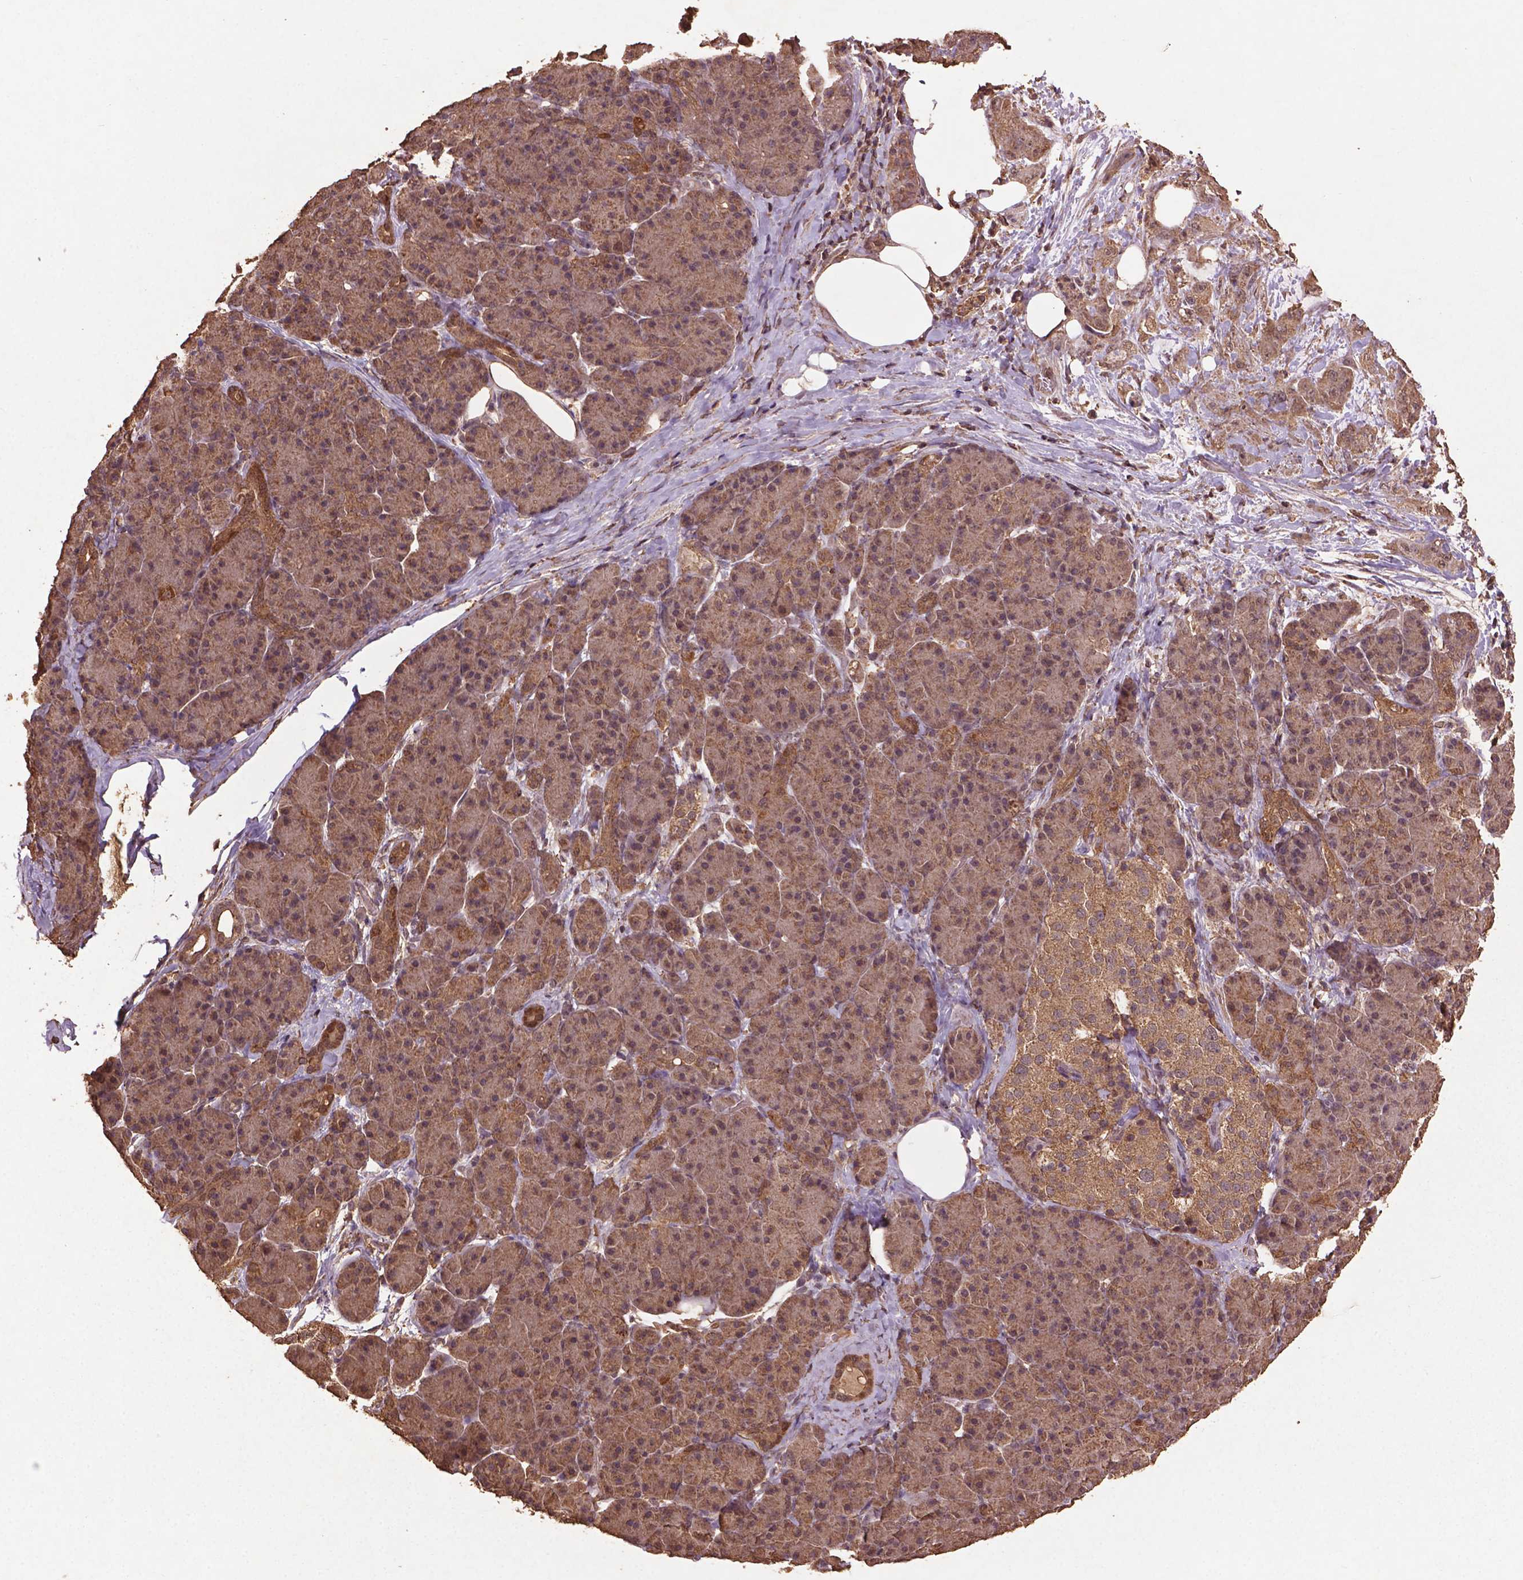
{"staining": {"intensity": "weak", "quantity": ">75%", "location": "cytoplasmic/membranous"}, "tissue": "pancreas", "cell_type": "Exocrine glandular cells", "image_type": "normal", "snomed": [{"axis": "morphology", "description": "Normal tissue, NOS"}, {"axis": "topography", "description": "Pancreas"}], "caption": "Weak cytoplasmic/membranous expression is appreciated in about >75% of exocrine glandular cells in normal pancreas. The staining was performed using DAB (3,3'-diaminobenzidine) to visualize the protein expression in brown, while the nuclei were stained in blue with hematoxylin (Magnification: 20x).", "gene": "BABAM1", "patient": {"sex": "male", "age": 57}}